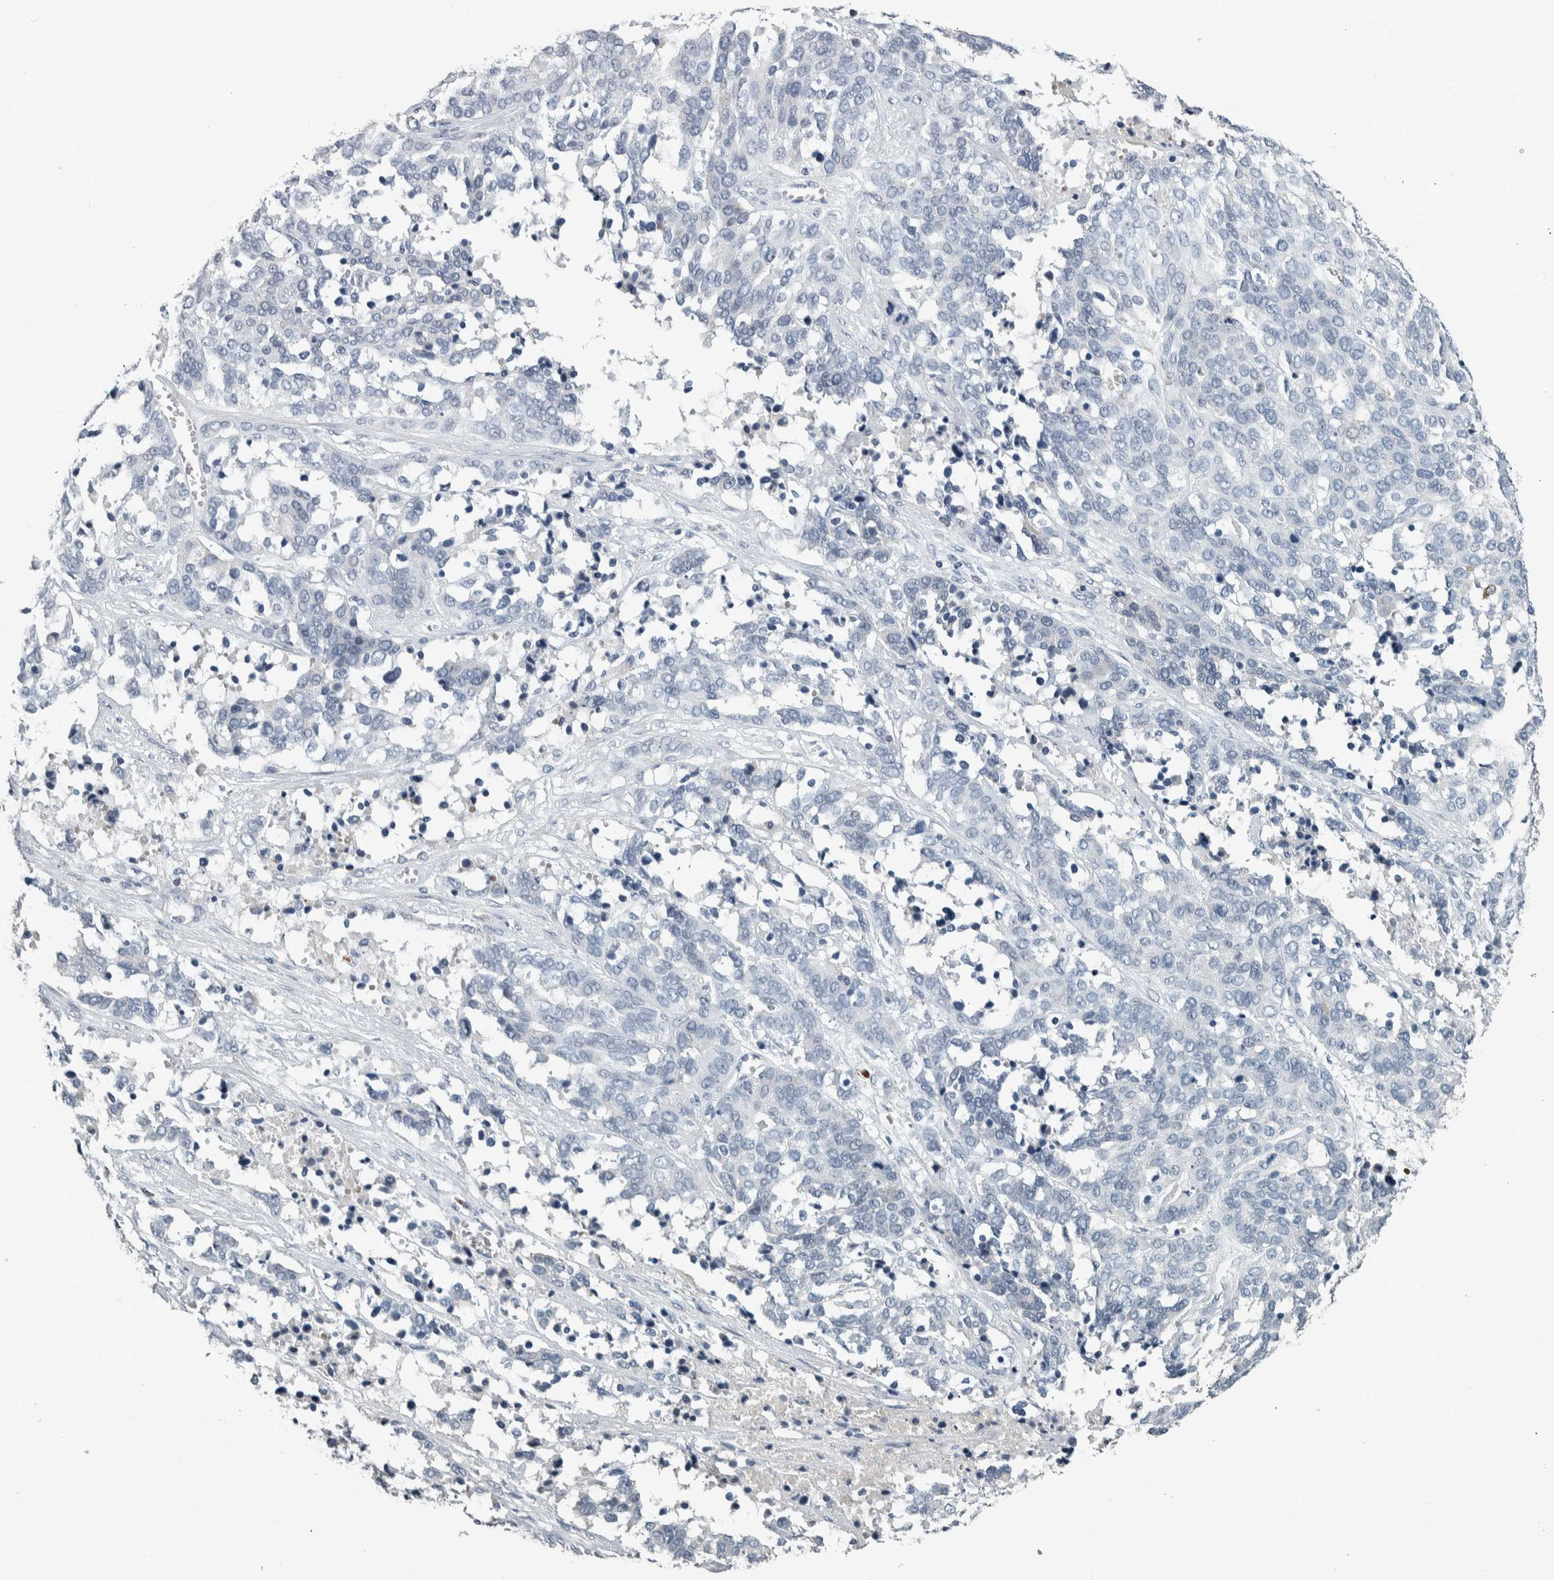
{"staining": {"intensity": "negative", "quantity": "none", "location": "none"}, "tissue": "ovarian cancer", "cell_type": "Tumor cells", "image_type": "cancer", "snomed": [{"axis": "morphology", "description": "Cystadenocarcinoma, serous, NOS"}, {"axis": "topography", "description": "Ovary"}], "caption": "The micrograph shows no staining of tumor cells in ovarian cancer (serous cystadenocarcinoma).", "gene": "CAVIN4", "patient": {"sex": "female", "age": 44}}